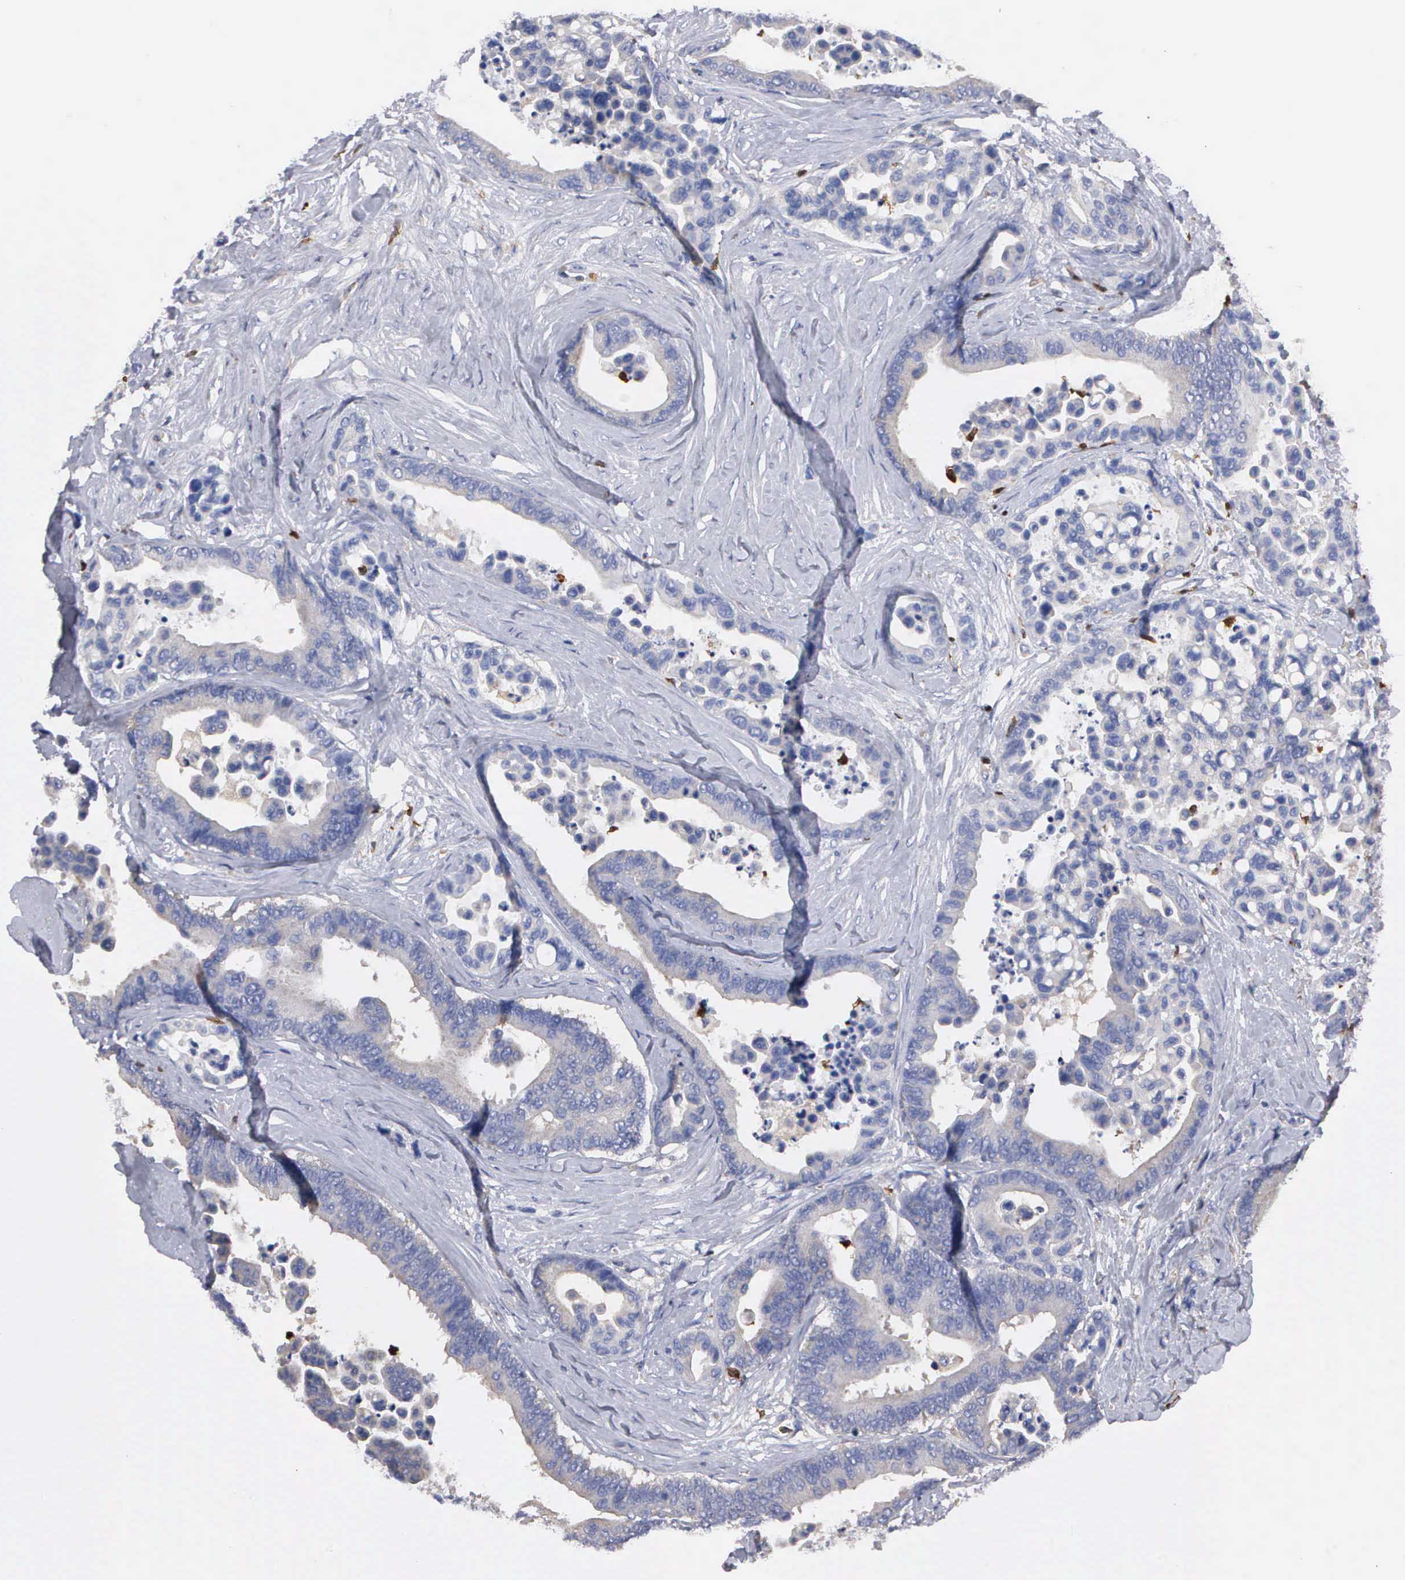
{"staining": {"intensity": "negative", "quantity": "none", "location": "none"}, "tissue": "colorectal cancer", "cell_type": "Tumor cells", "image_type": "cancer", "snomed": [{"axis": "morphology", "description": "Adenocarcinoma, NOS"}, {"axis": "topography", "description": "Colon"}], "caption": "IHC of human colorectal cancer (adenocarcinoma) shows no staining in tumor cells. (Brightfield microscopy of DAB (3,3'-diaminobenzidine) immunohistochemistry (IHC) at high magnification).", "gene": "G6PD", "patient": {"sex": "male", "age": 82}}